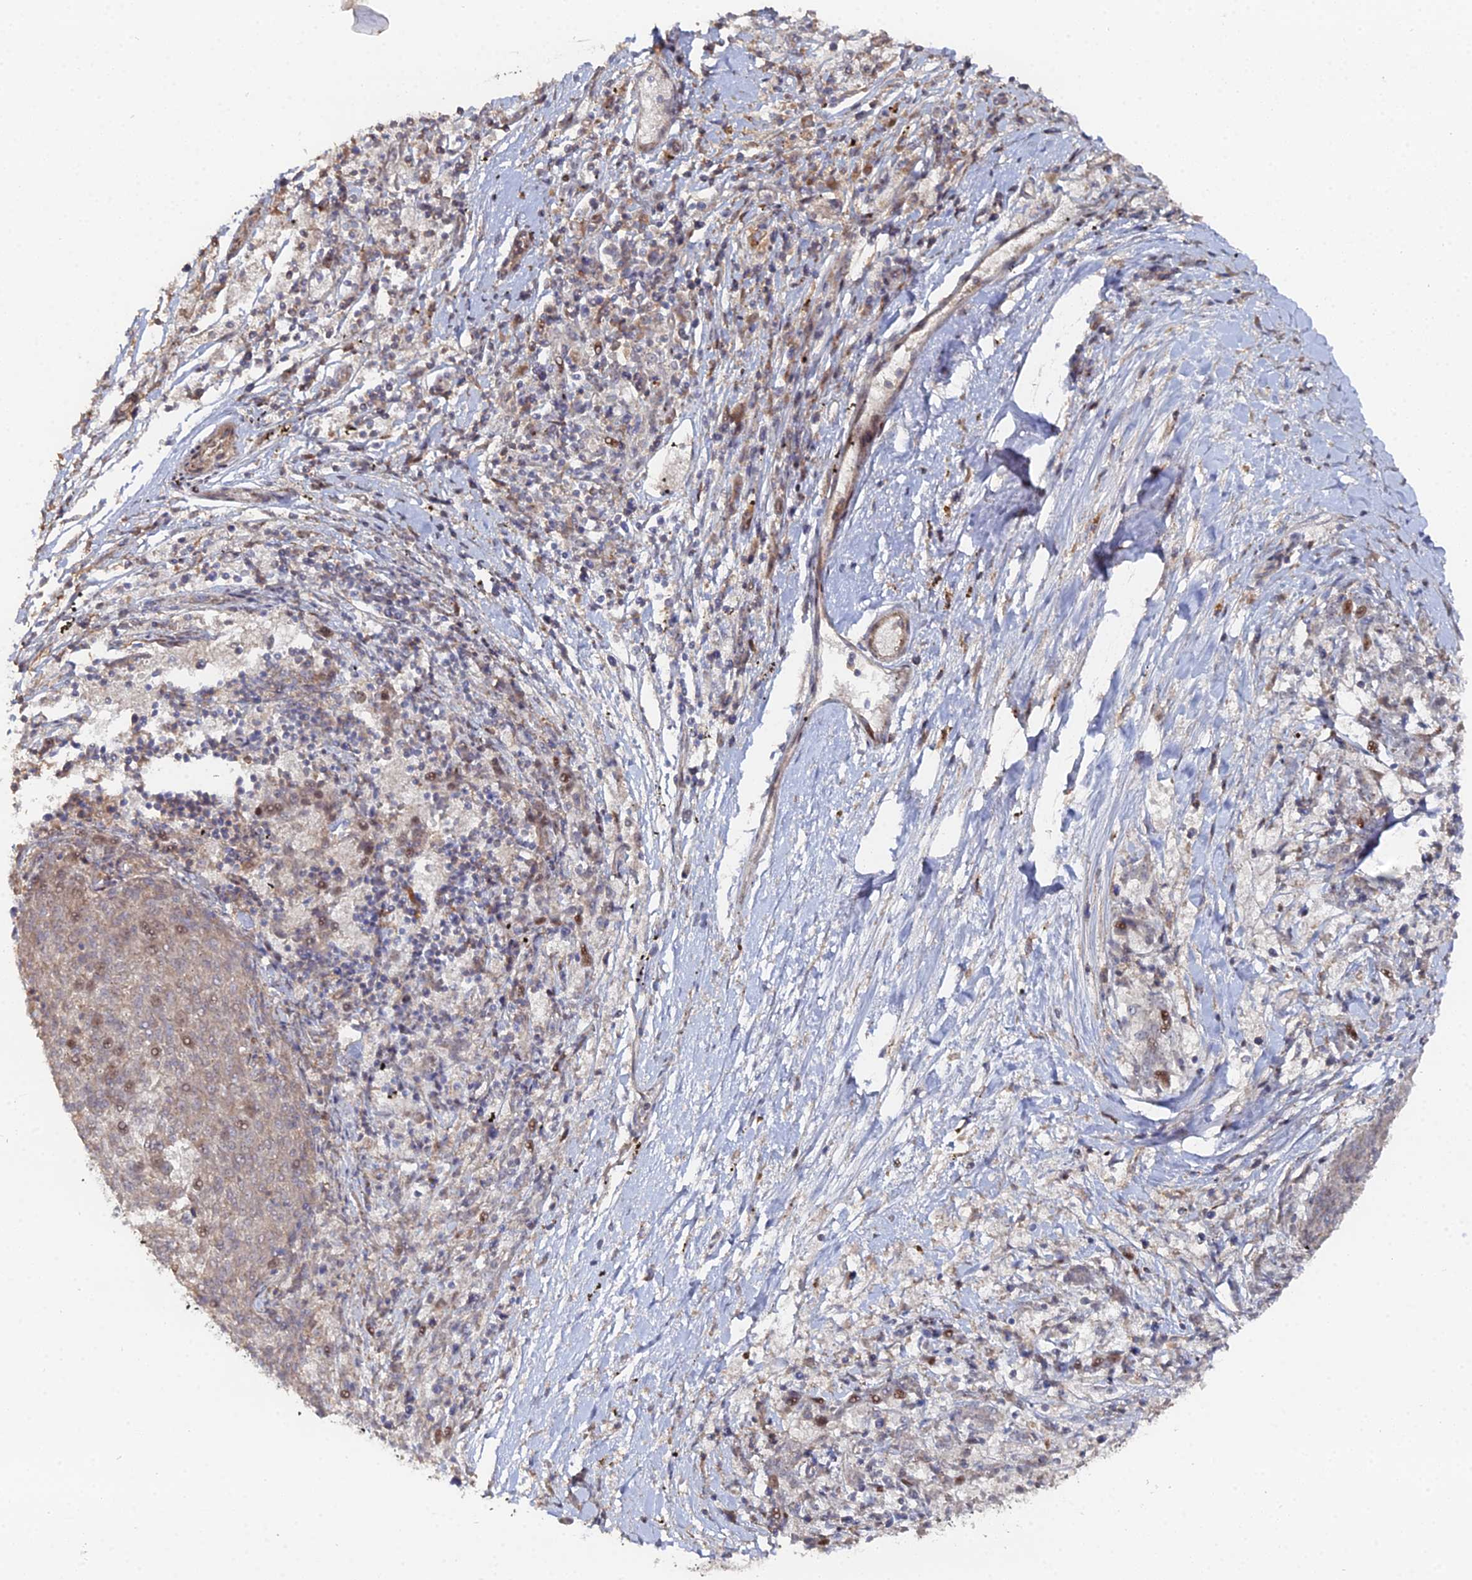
{"staining": {"intensity": "weak", "quantity": "<25%", "location": "nuclear"}, "tissue": "melanoma", "cell_type": "Tumor cells", "image_type": "cancer", "snomed": [{"axis": "morphology", "description": "Malignant melanoma, NOS"}, {"axis": "topography", "description": "Skin"}], "caption": "This is an IHC image of human malignant melanoma. There is no staining in tumor cells.", "gene": "SGMS1", "patient": {"sex": "female", "age": 72}}